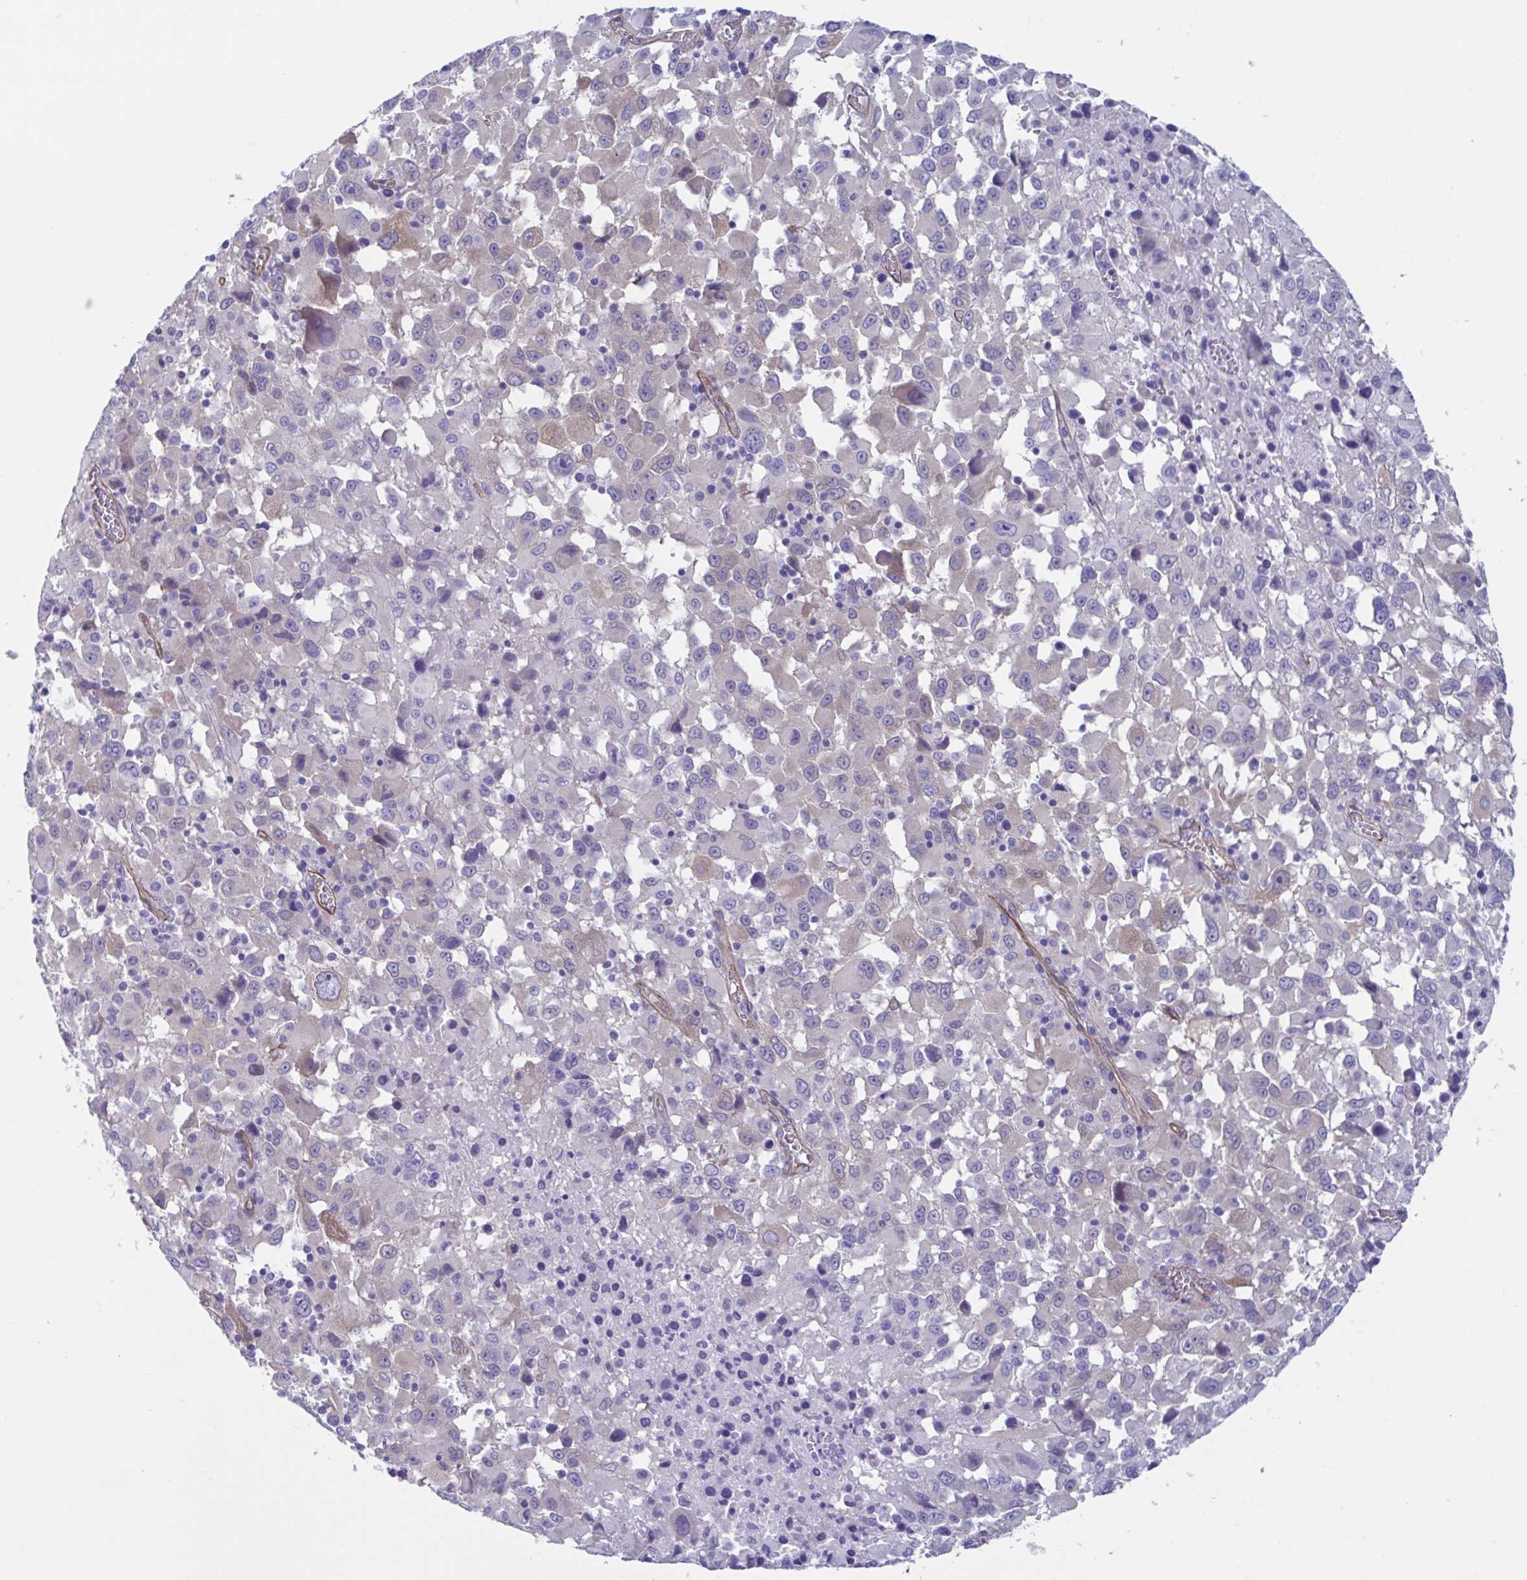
{"staining": {"intensity": "weak", "quantity": "<25%", "location": "cytoplasmic/membranous"}, "tissue": "melanoma", "cell_type": "Tumor cells", "image_type": "cancer", "snomed": [{"axis": "morphology", "description": "Malignant melanoma, Metastatic site"}, {"axis": "topography", "description": "Soft tissue"}], "caption": "Immunohistochemical staining of melanoma shows no significant expression in tumor cells. (DAB (3,3'-diaminobenzidine) immunohistochemistry (IHC) with hematoxylin counter stain).", "gene": "LPIN3", "patient": {"sex": "male", "age": 50}}